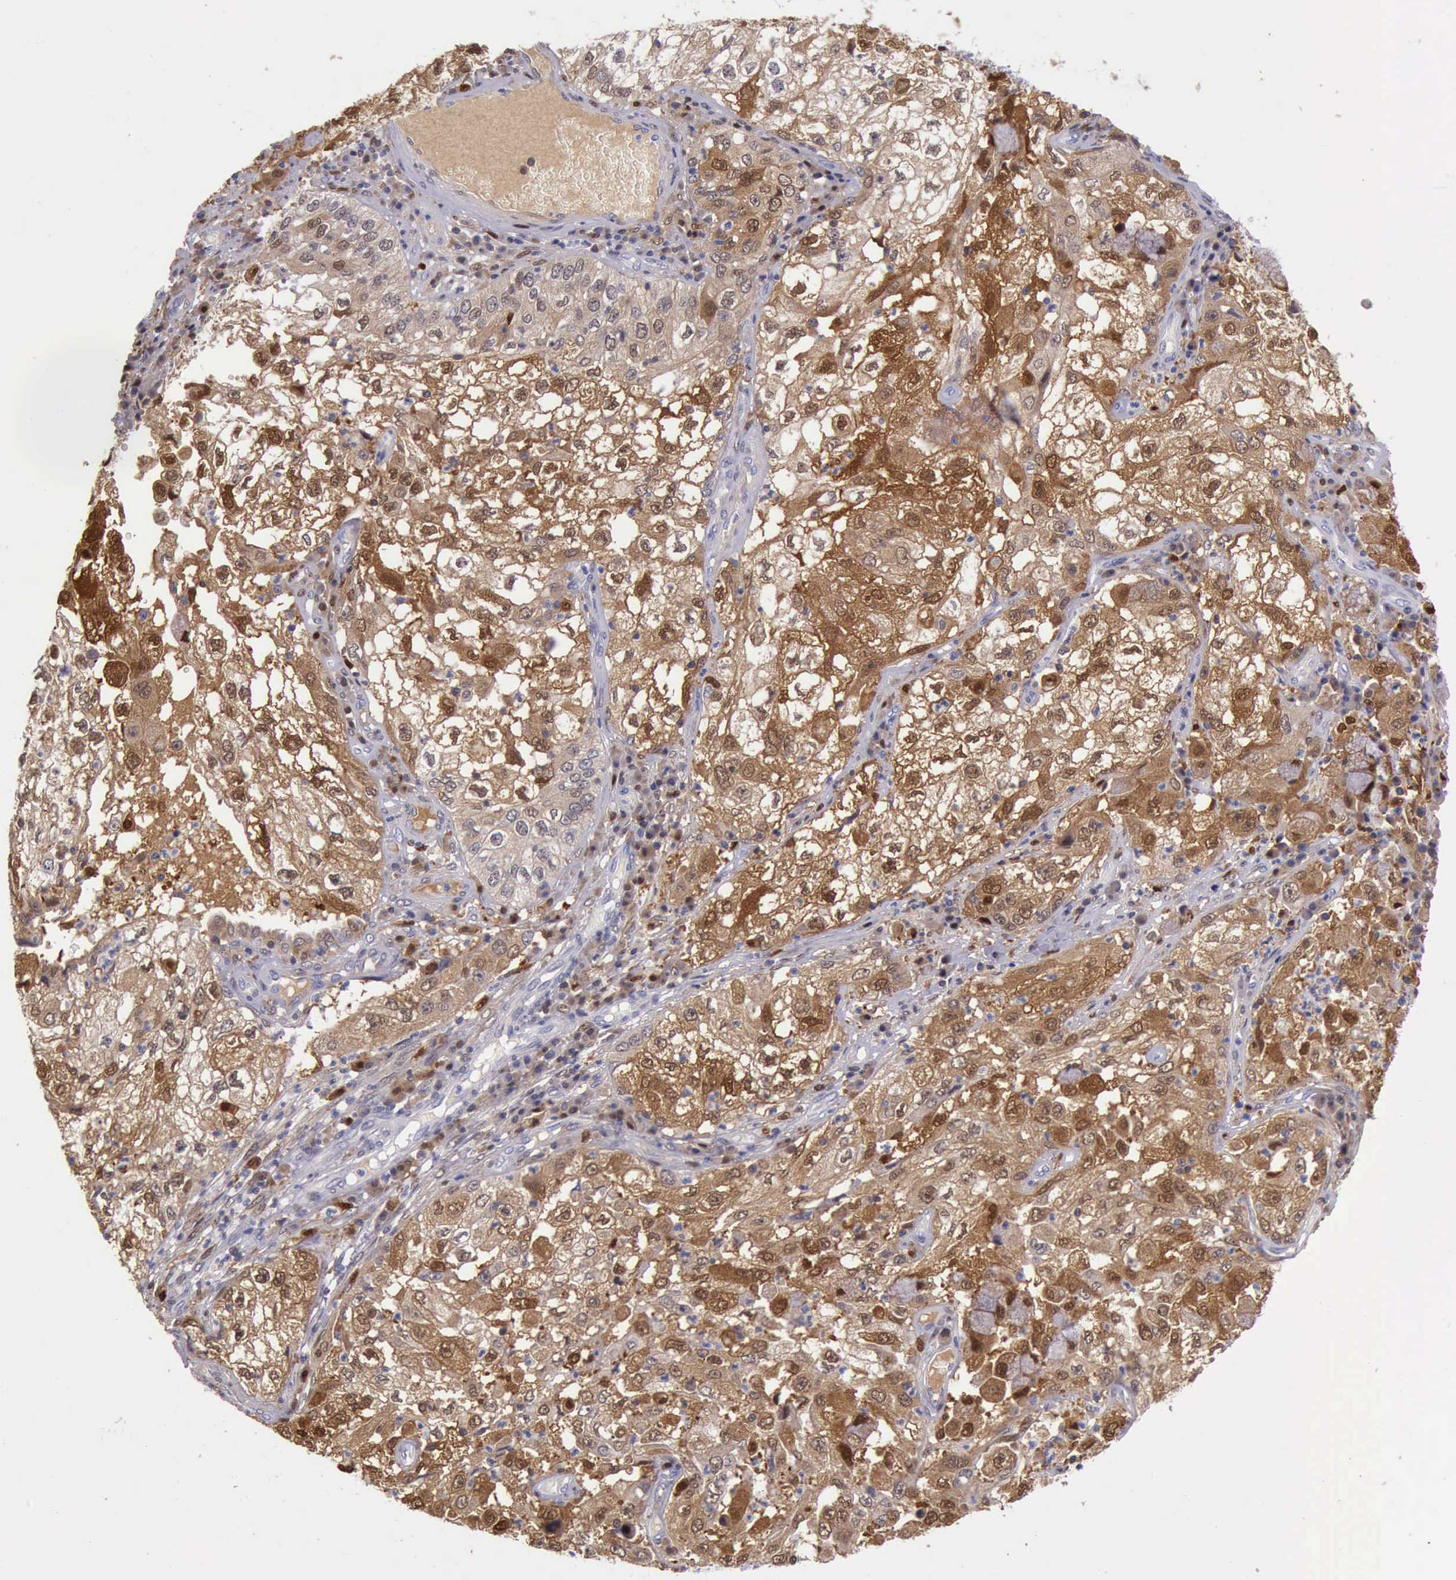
{"staining": {"intensity": "strong", "quantity": "25%-75%", "location": "cytoplasmic/membranous,nuclear"}, "tissue": "cervical cancer", "cell_type": "Tumor cells", "image_type": "cancer", "snomed": [{"axis": "morphology", "description": "Squamous cell carcinoma, NOS"}, {"axis": "topography", "description": "Cervix"}], "caption": "Protein expression analysis of human squamous cell carcinoma (cervical) reveals strong cytoplasmic/membranous and nuclear staining in about 25%-75% of tumor cells. (IHC, brightfield microscopy, high magnification).", "gene": "TYMP", "patient": {"sex": "female", "age": 36}}